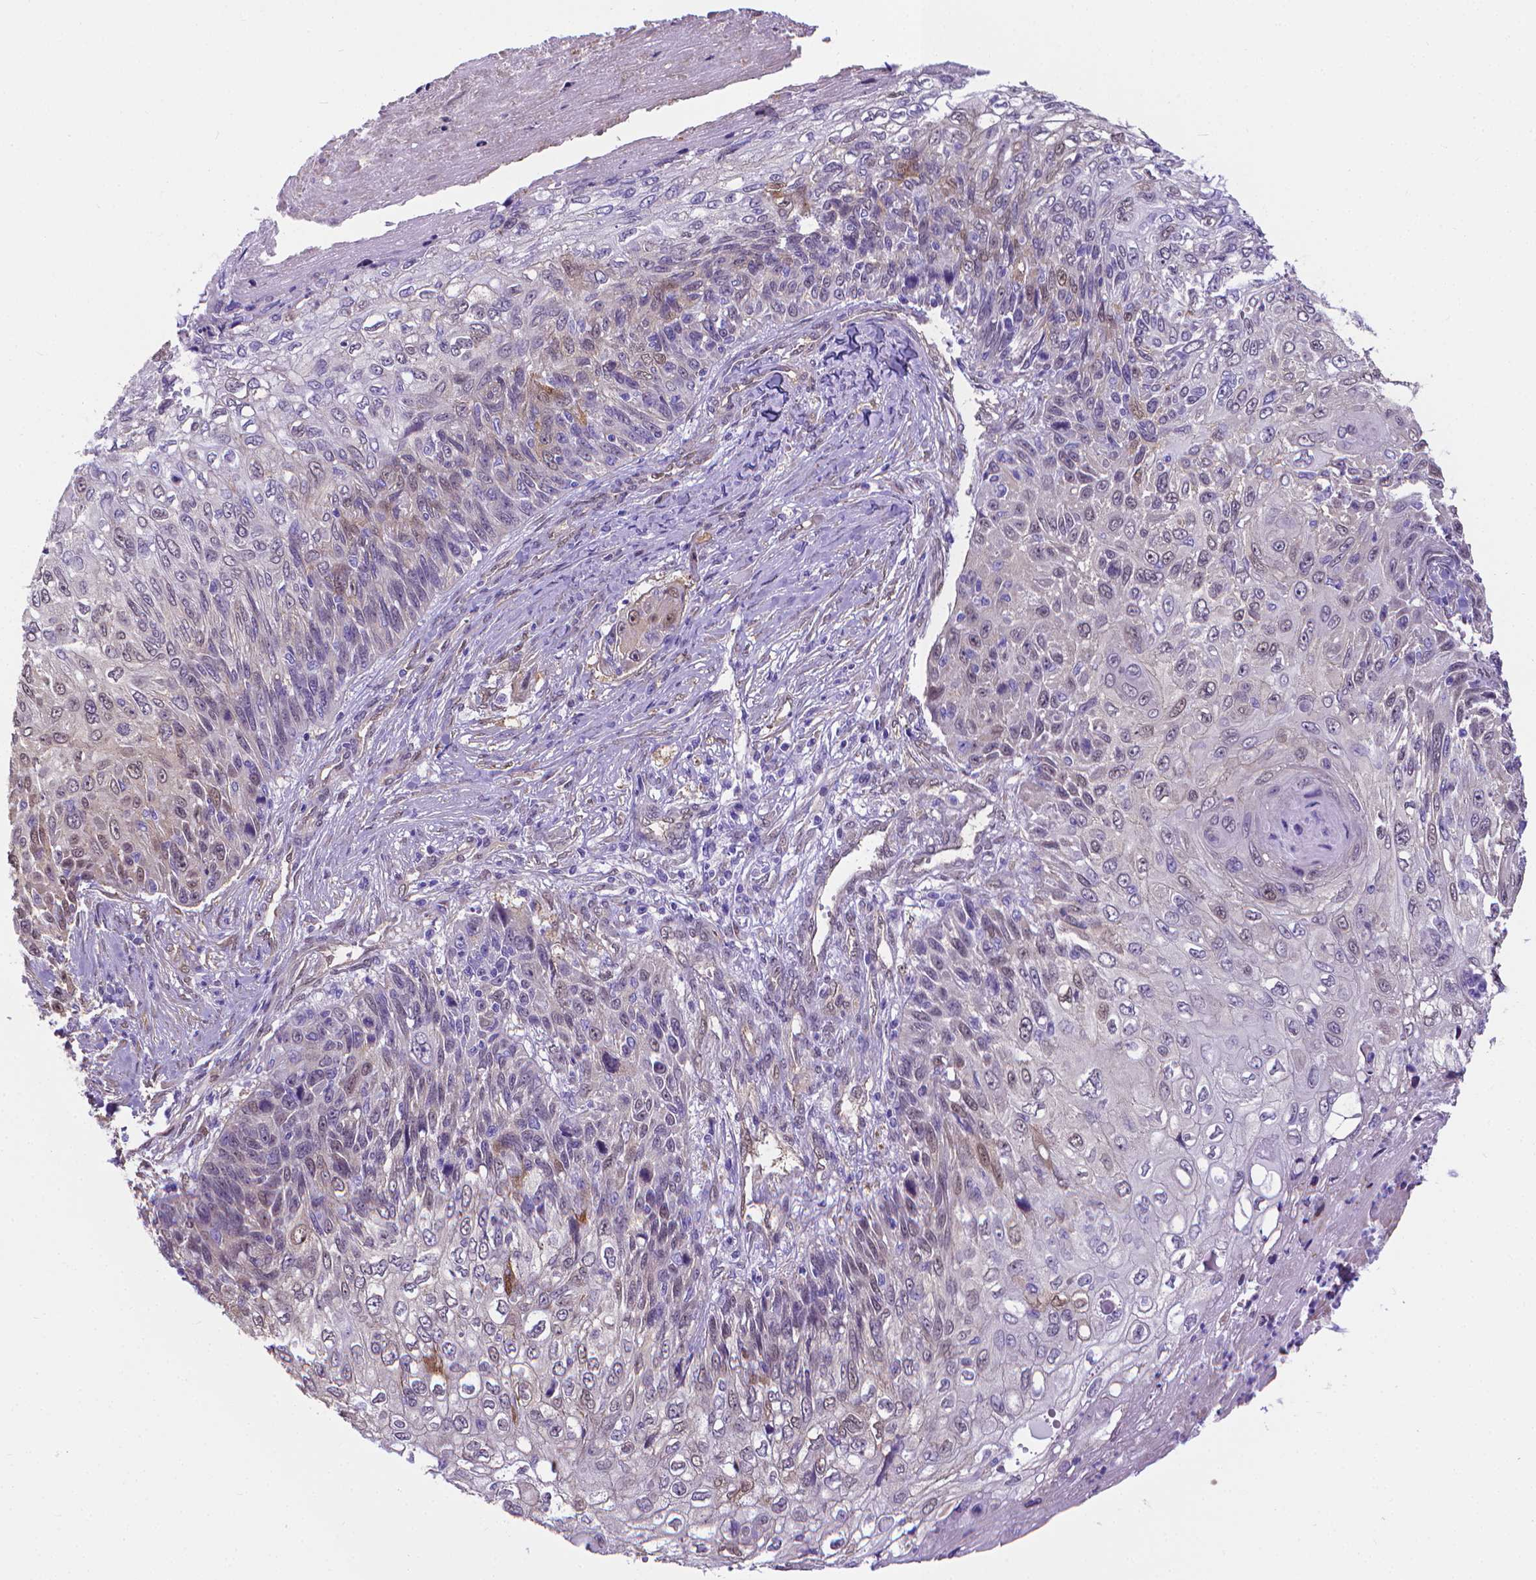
{"staining": {"intensity": "moderate", "quantity": "<25%", "location": "nuclear"}, "tissue": "skin cancer", "cell_type": "Tumor cells", "image_type": "cancer", "snomed": [{"axis": "morphology", "description": "Squamous cell carcinoma, NOS"}, {"axis": "topography", "description": "Skin"}], "caption": "Squamous cell carcinoma (skin) stained for a protein demonstrates moderate nuclear positivity in tumor cells. Nuclei are stained in blue.", "gene": "CLIC4", "patient": {"sex": "male", "age": 92}}